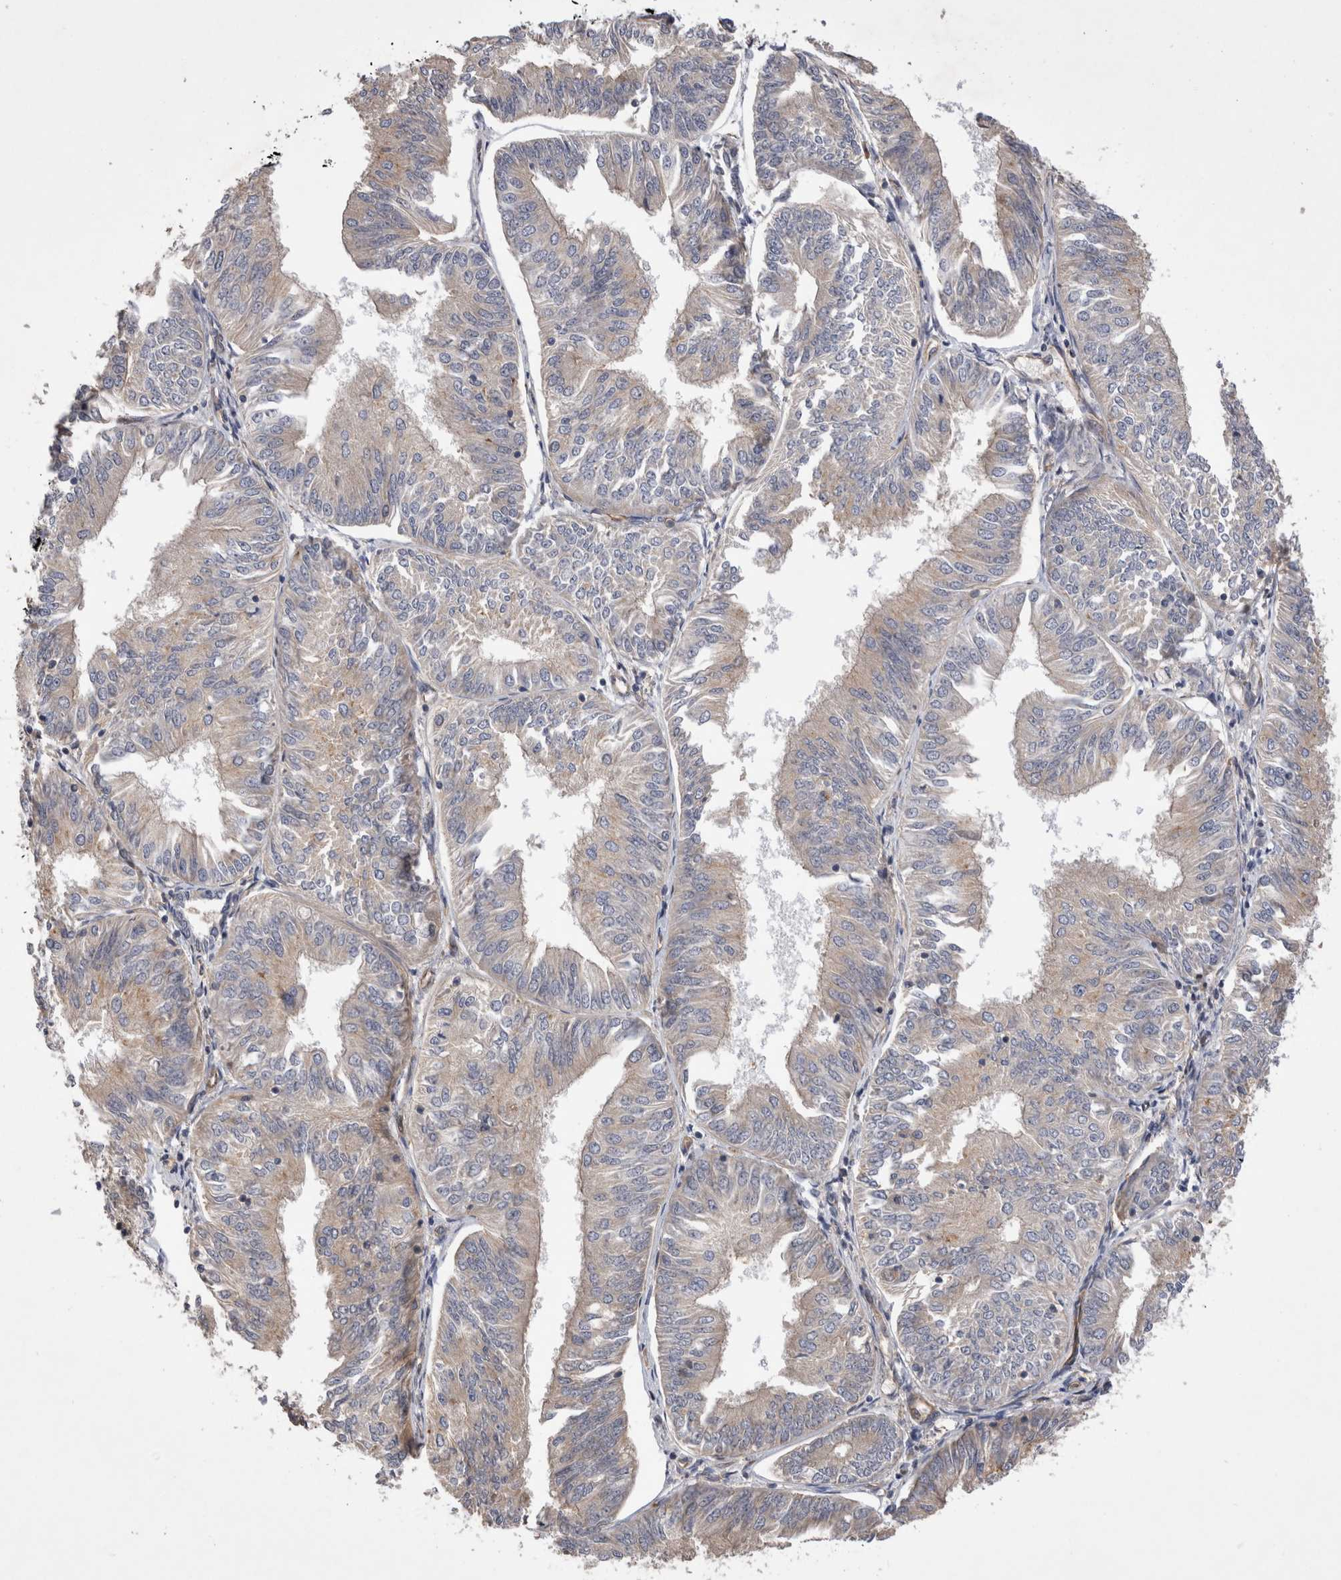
{"staining": {"intensity": "weak", "quantity": "<25%", "location": "cytoplasmic/membranous"}, "tissue": "endometrial cancer", "cell_type": "Tumor cells", "image_type": "cancer", "snomed": [{"axis": "morphology", "description": "Adenocarcinoma, NOS"}, {"axis": "topography", "description": "Endometrium"}], "caption": "Immunohistochemical staining of human endometrial cancer (adenocarcinoma) shows no significant staining in tumor cells. The staining was performed using DAB to visualize the protein expression in brown, while the nuclei were stained in blue with hematoxylin (Magnification: 20x).", "gene": "BNIP2", "patient": {"sex": "female", "age": 58}}